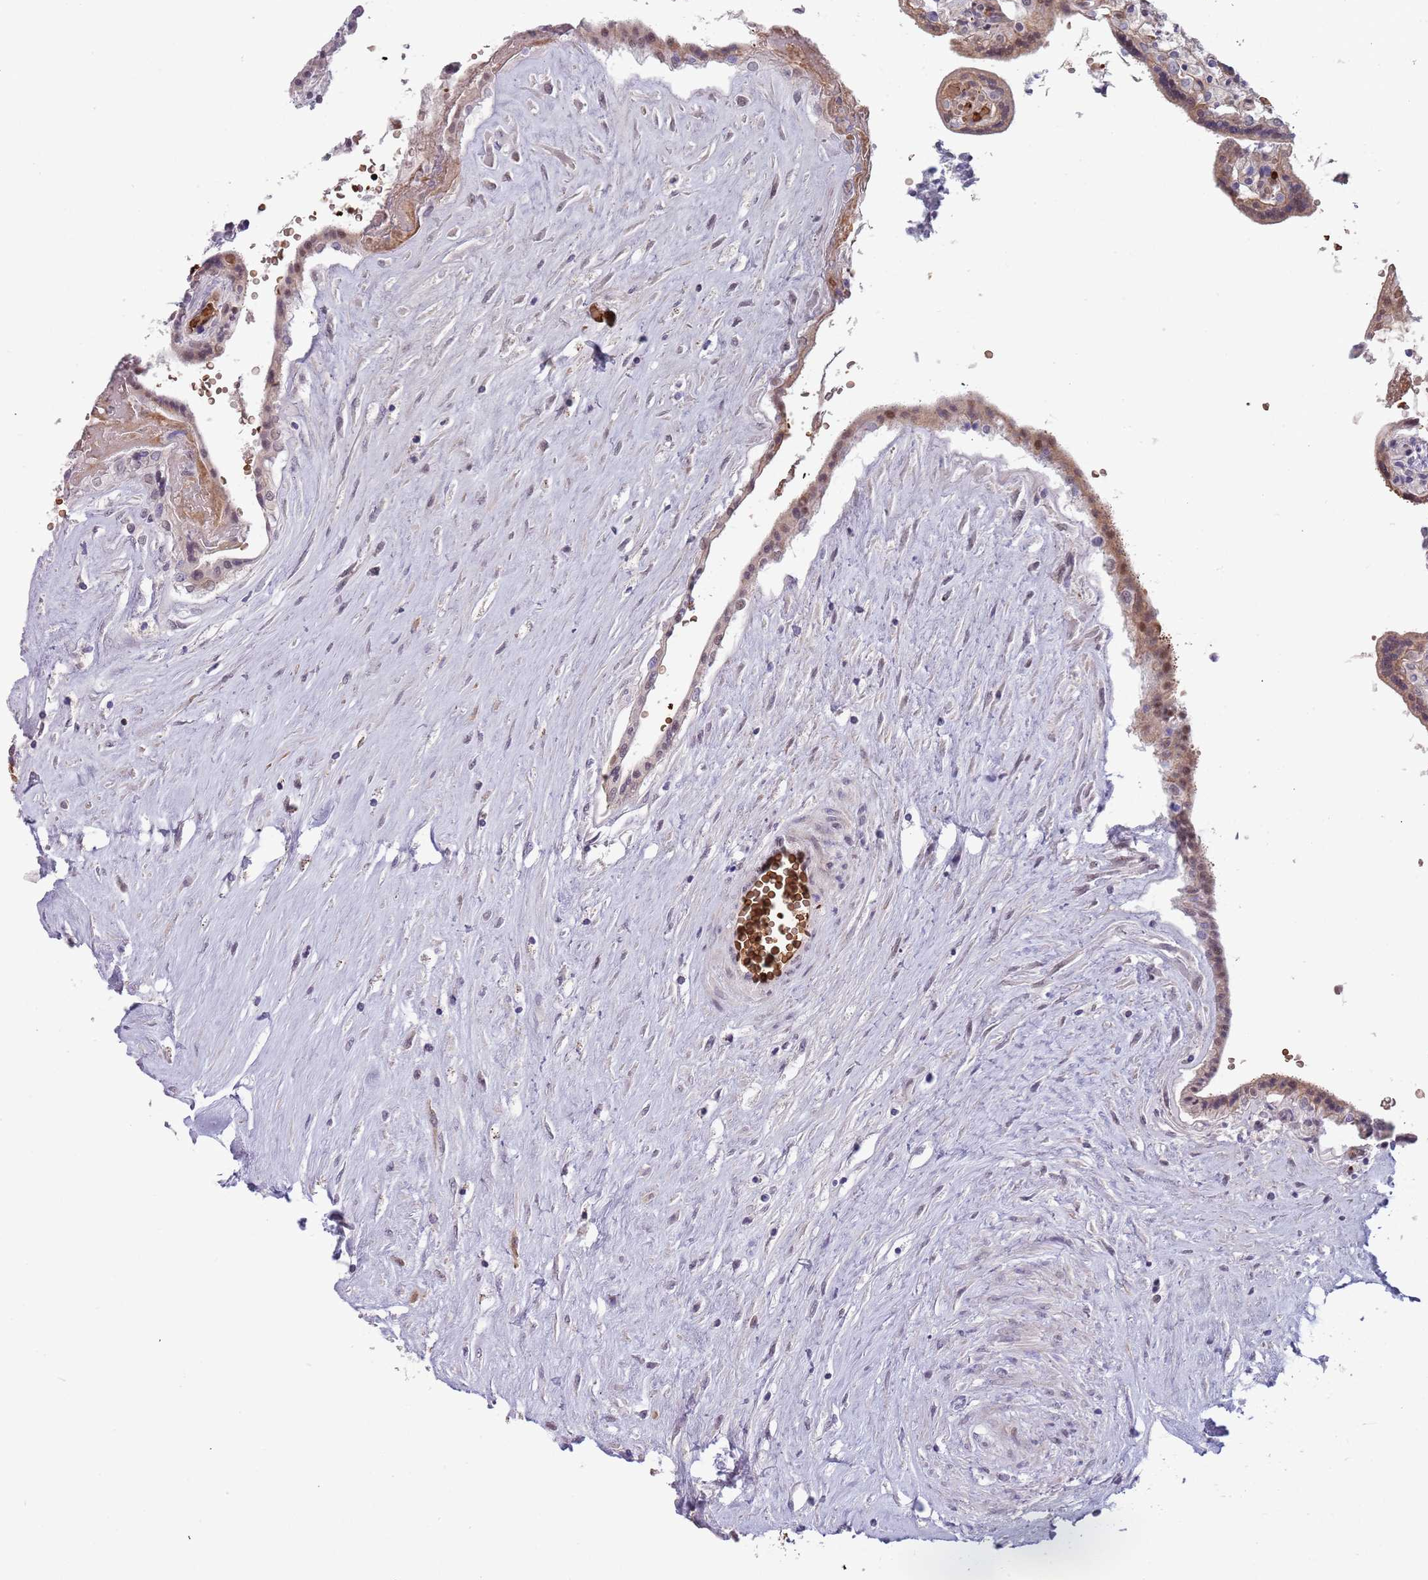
{"staining": {"intensity": "weak", "quantity": "25%-75%", "location": "cytoplasmic/membranous,nuclear"}, "tissue": "placenta", "cell_type": "Trophoblastic cells", "image_type": "normal", "snomed": [{"axis": "morphology", "description": "Normal tissue, NOS"}, {"axis": "topography", "description": "Placenta"}], "caption": "Immunohistochemistry (IHC) staining of unremarkable placenta, which reveals low levels of weak cytoplasmic/membranous,nuclear positivity in approximately 25%-75% of trophoblastic cells indicating weak cytoplasmic/membranous,nuclear protein expression. The staining was performed using DAB (3,3'-diaminobenzidine) (brown) for protein detection and nuclei were counterstained in hematoxylin (blue).", "gene": "LYPD6B", "patient": {"sex": "female", "age": 37}}